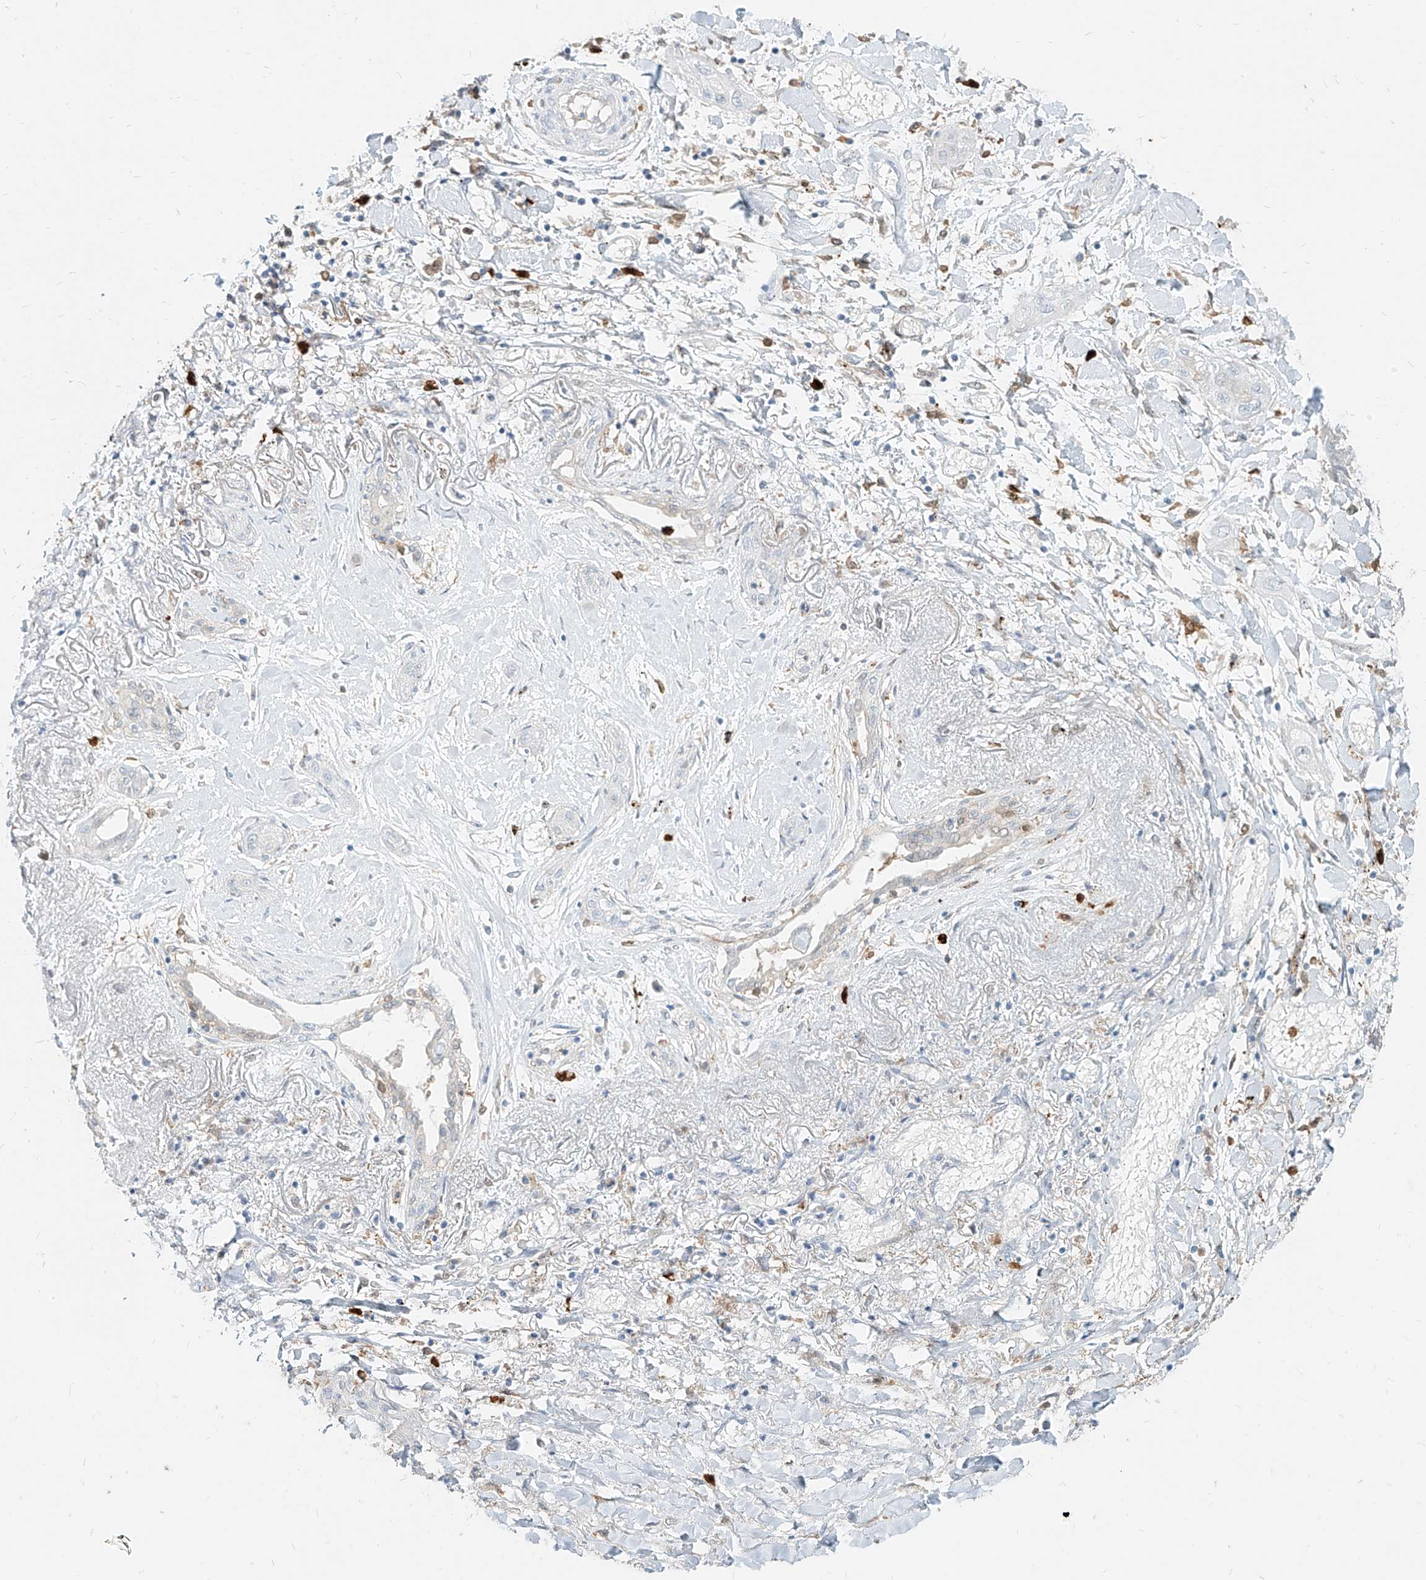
{"staining": {"intensity": "negative", "quantity": "none", "location": "none"}, "tissue": "lung cancer", "cell_type": "Tumor cells", "image_type": "cancer", "snomed": [{"axis": "morphology", "description": "Squamous cell carcinoma, NOS"}, {"axis": "topography", "description": "Lung"}], "caption": "A micrograph of human squamous cell carcinoma (lung) is negative for staining in tumor cells.", "gene": "PGD", "patient": {"sex": "female", "age": 47}}